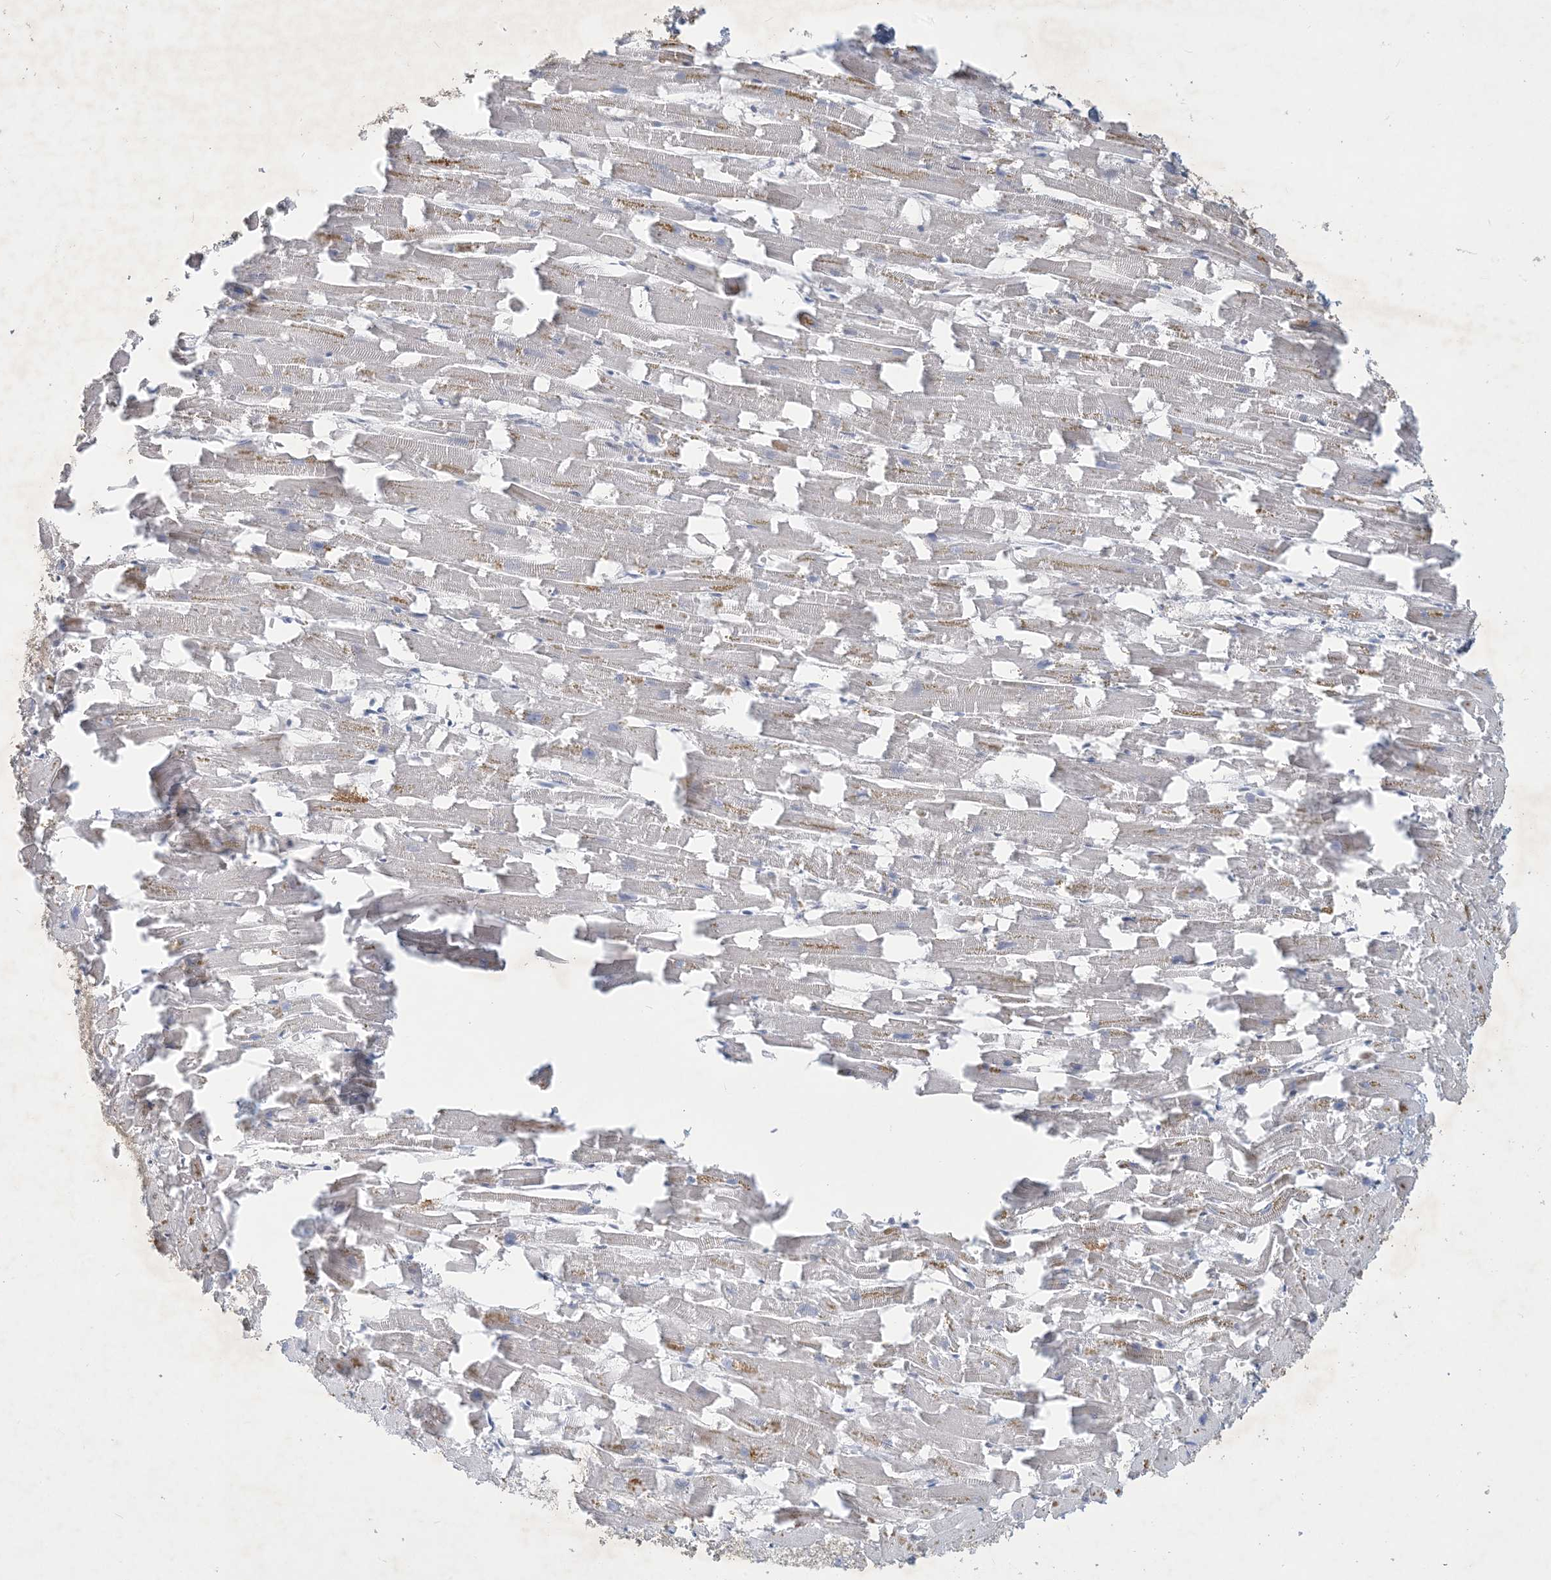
{"staining": {"intensity": "moderate", "quantity": "<25%", "location": "cytoplasmic/membranous"}, "tissue": "heart muscle", "cell_type": "Cardiomyocytes", "image_type": "normal", "snomed": [{"axis": "morphology", "description": "Normal tissue, NOS"}, {"axis": "topography", "description": "Heart"}], "caption": "High-magnification brightfield microscopy of normal heart muscle stained with DAB (brown) and counterstained with hematoxylin (blue). cardiomyocytes exhibit moderate cytoplasmic/membranous expression is seen in approximately<25% of cells. (IHC, brightfield microscopy, high magnification).", "gene": "CCDC14", "patient": {"sex": "female", "age": 64}}